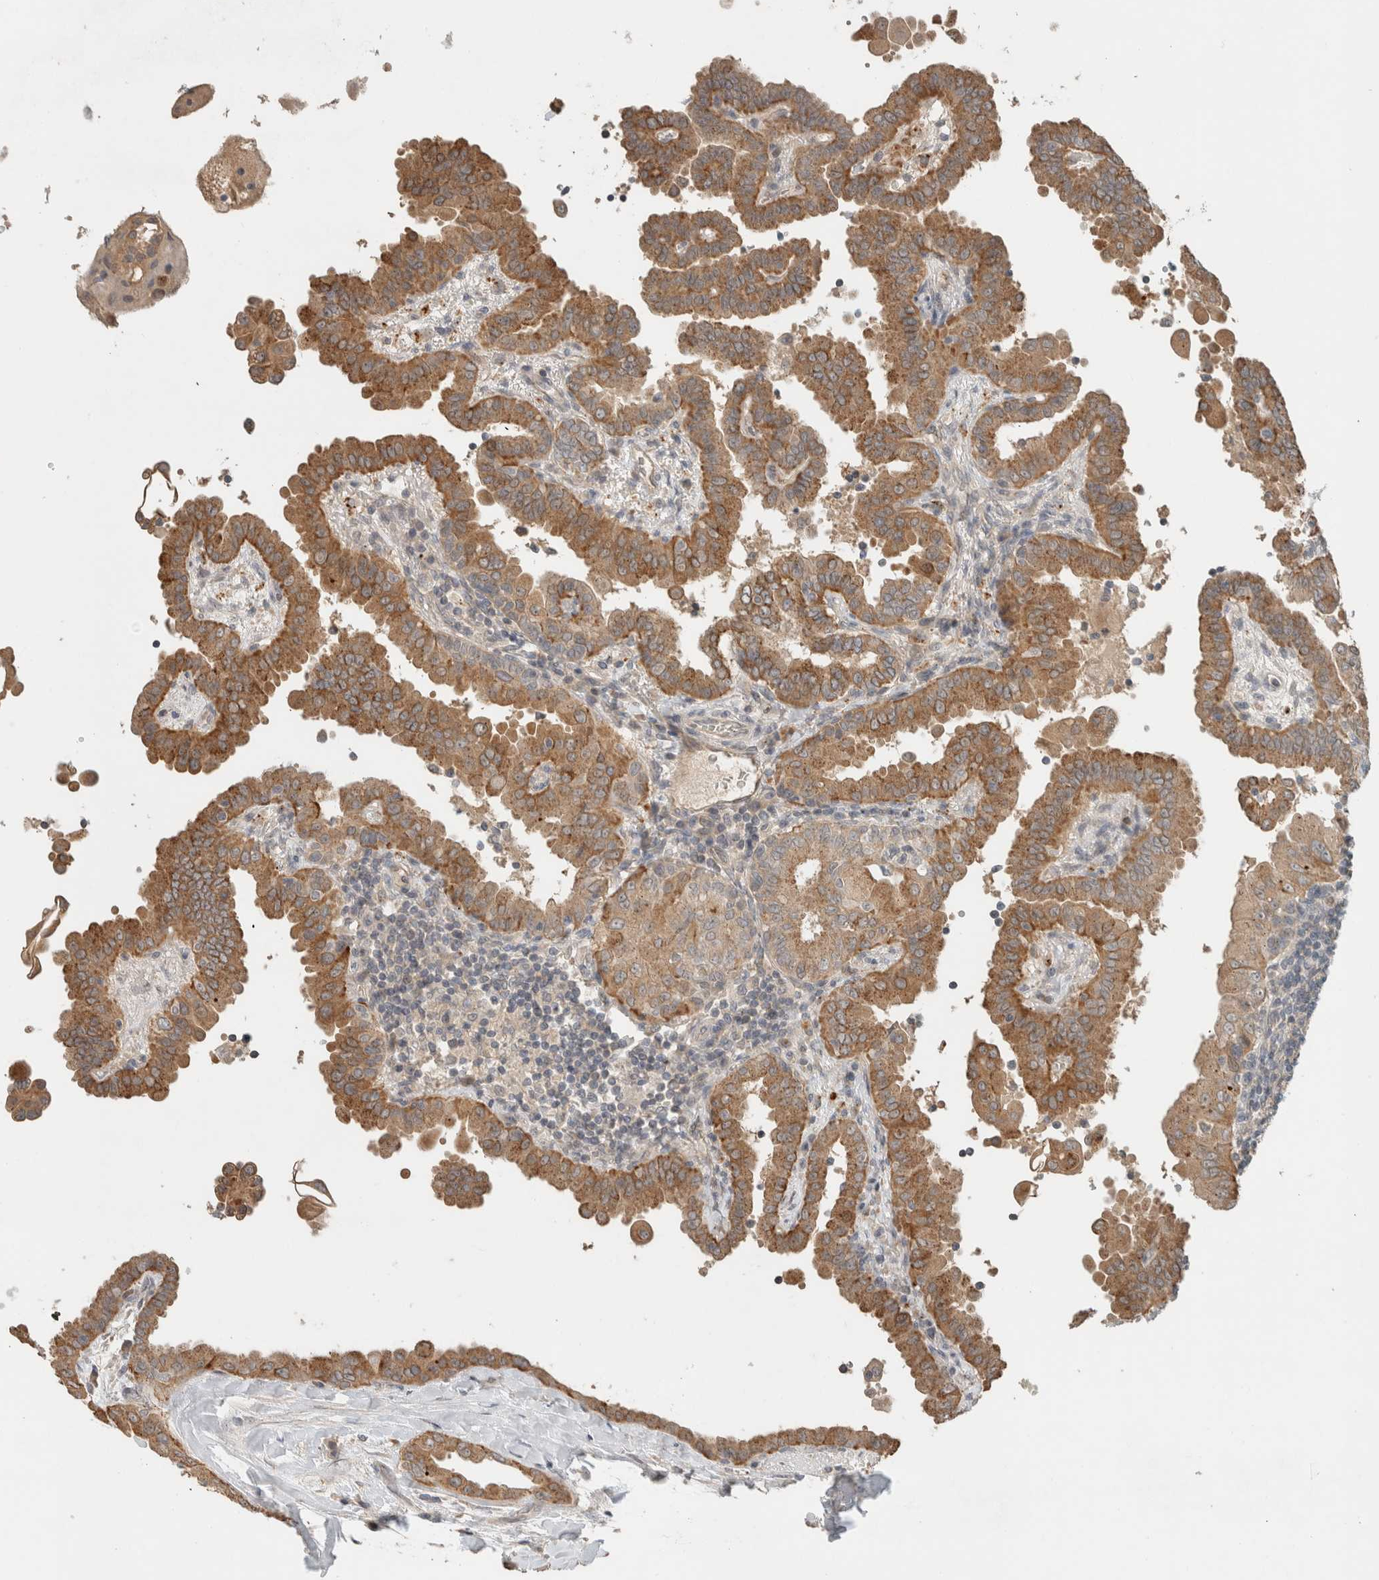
{"staining": {"intensity": "moderate", "quantity": ">75%", "location": "cytoplasmic/membranous"}, "tissue": "thyroid cancer", "cell_type": "Tumor cells", "image_type": "cancer", "snomed": [{"axis": "morphology", "description": "Papillary adenocarcinoma, NOS"}, {"axis": "topography", "description": "Thyroid gland"}], "caption": "Papillary adenocarcinoma (thyroid) stained with immunohistochemistry (IHC) exhibits moderate cytoplasmic/membranous positivity in approximately >75% of tumor cells.", "gene": "ERCC6L2", "patient": {"sex": "male", "age": 33}}